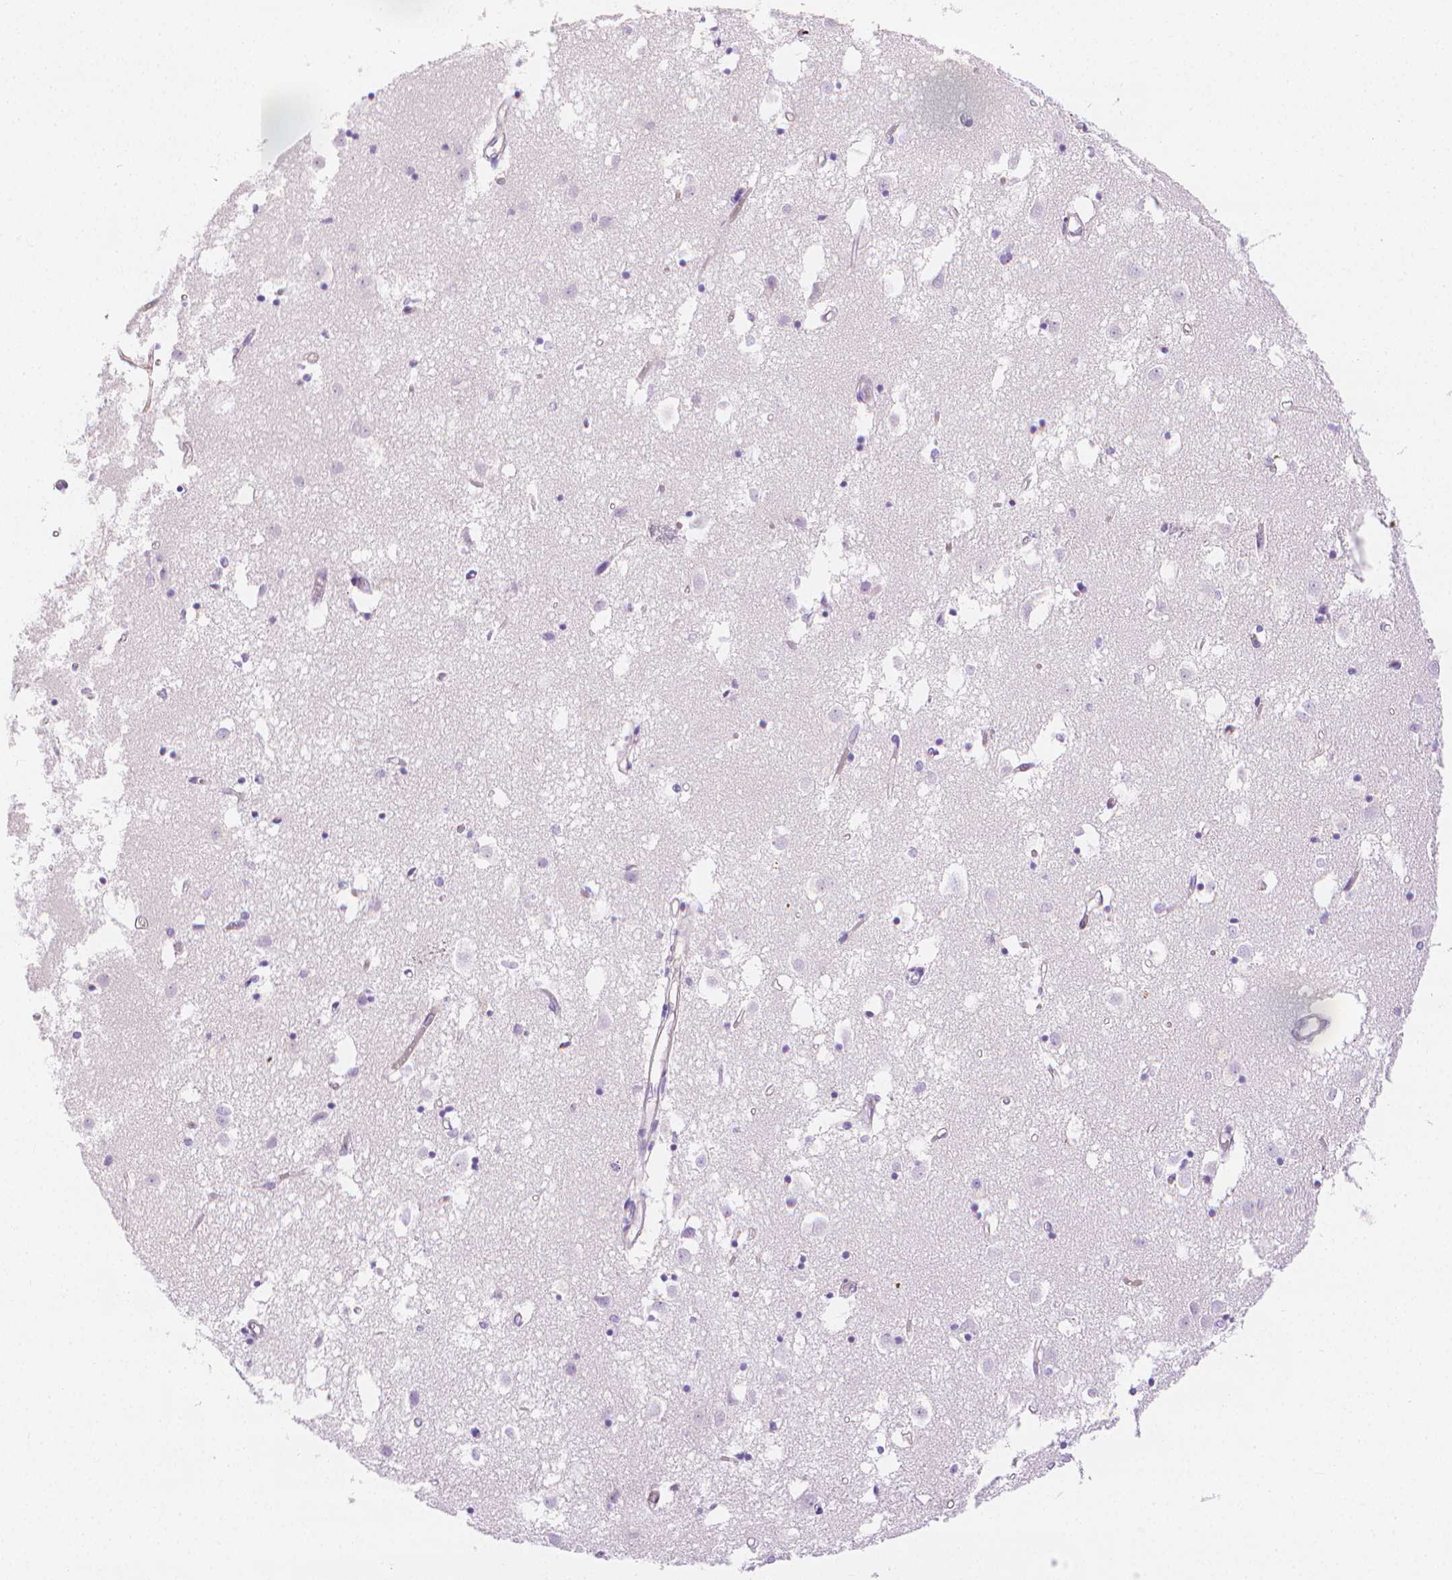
{"staining": {"intensity": "negative", "quantity": "none", "location": "none"}, "tissue": "caudate", "cell_type": "Glial cells", "image_type": "normal", "snomed": [{"axis": "morphology", "description": "Normal tissue, NOS"}, {"axis": "topography", "description": "Lateral ventricle wall"}], "caption": "IHC micrograph of benign caudate: caudate stained with DAB displays no significant protein expression in glial cells. (DAB (3,3'-diaminobenzidine) immunohistochemistry (IHC) with hematoxylin counter stain).", "gene": "SLC27A5", "patient": {"sex": "male", "age": 70}}